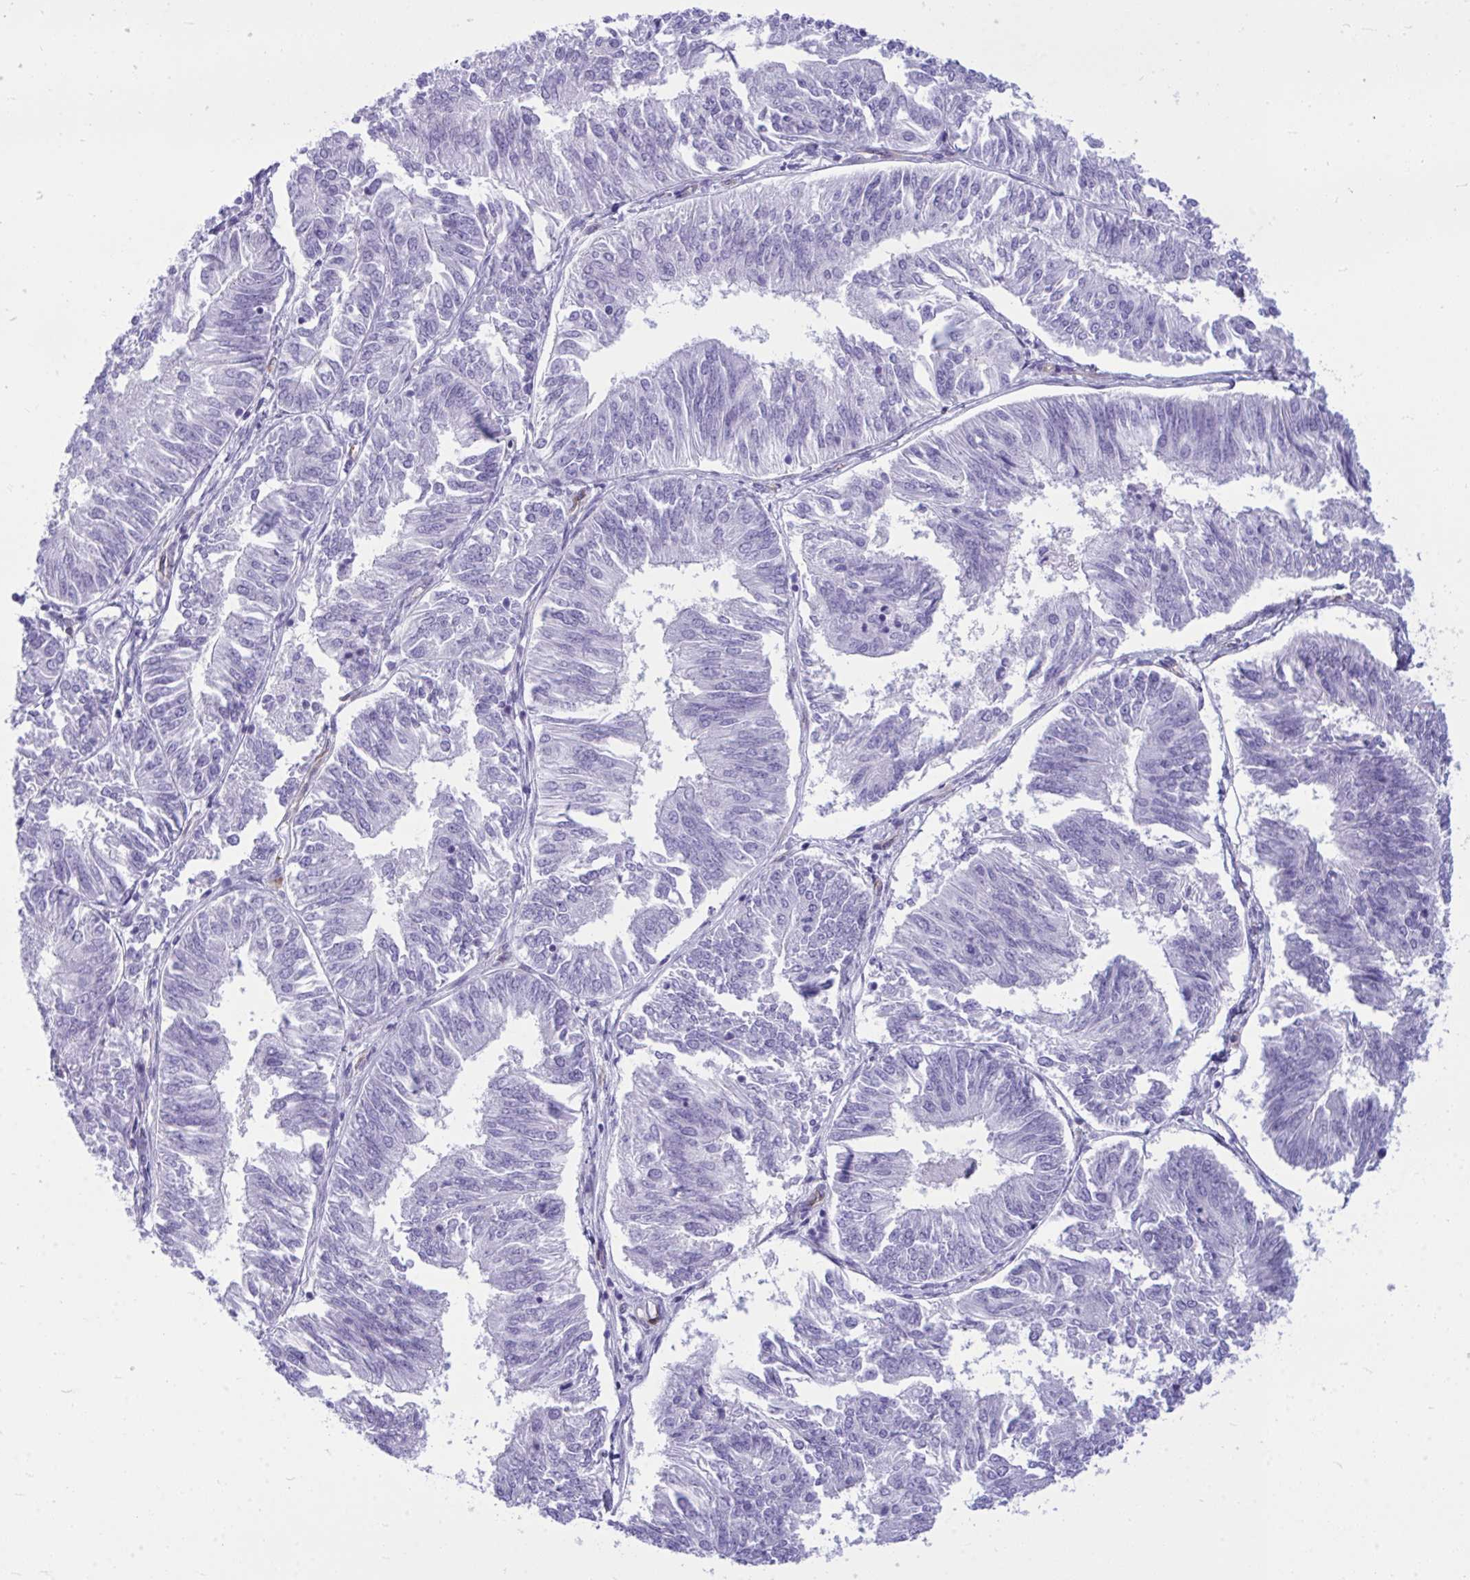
{"staining": {"intensity": "negative", "quantity": "none", "location": "none"}, "tissue": "endometrial cancer", "cell_type": "Tumor cells", "image_type": "cancer", "snomed": [{"axis": "morphology", "description": "Adenocarcinoma, NOS"}, {"axis": "topography", "description": "Endometrium"}], "caption": "DAB immunohistochemical staining of human adenocarcinoma (endometrial) shows no significant staining in tumor cells.", "gene": "LIMS2", "patient": {"sex": "female", "age": 58}}